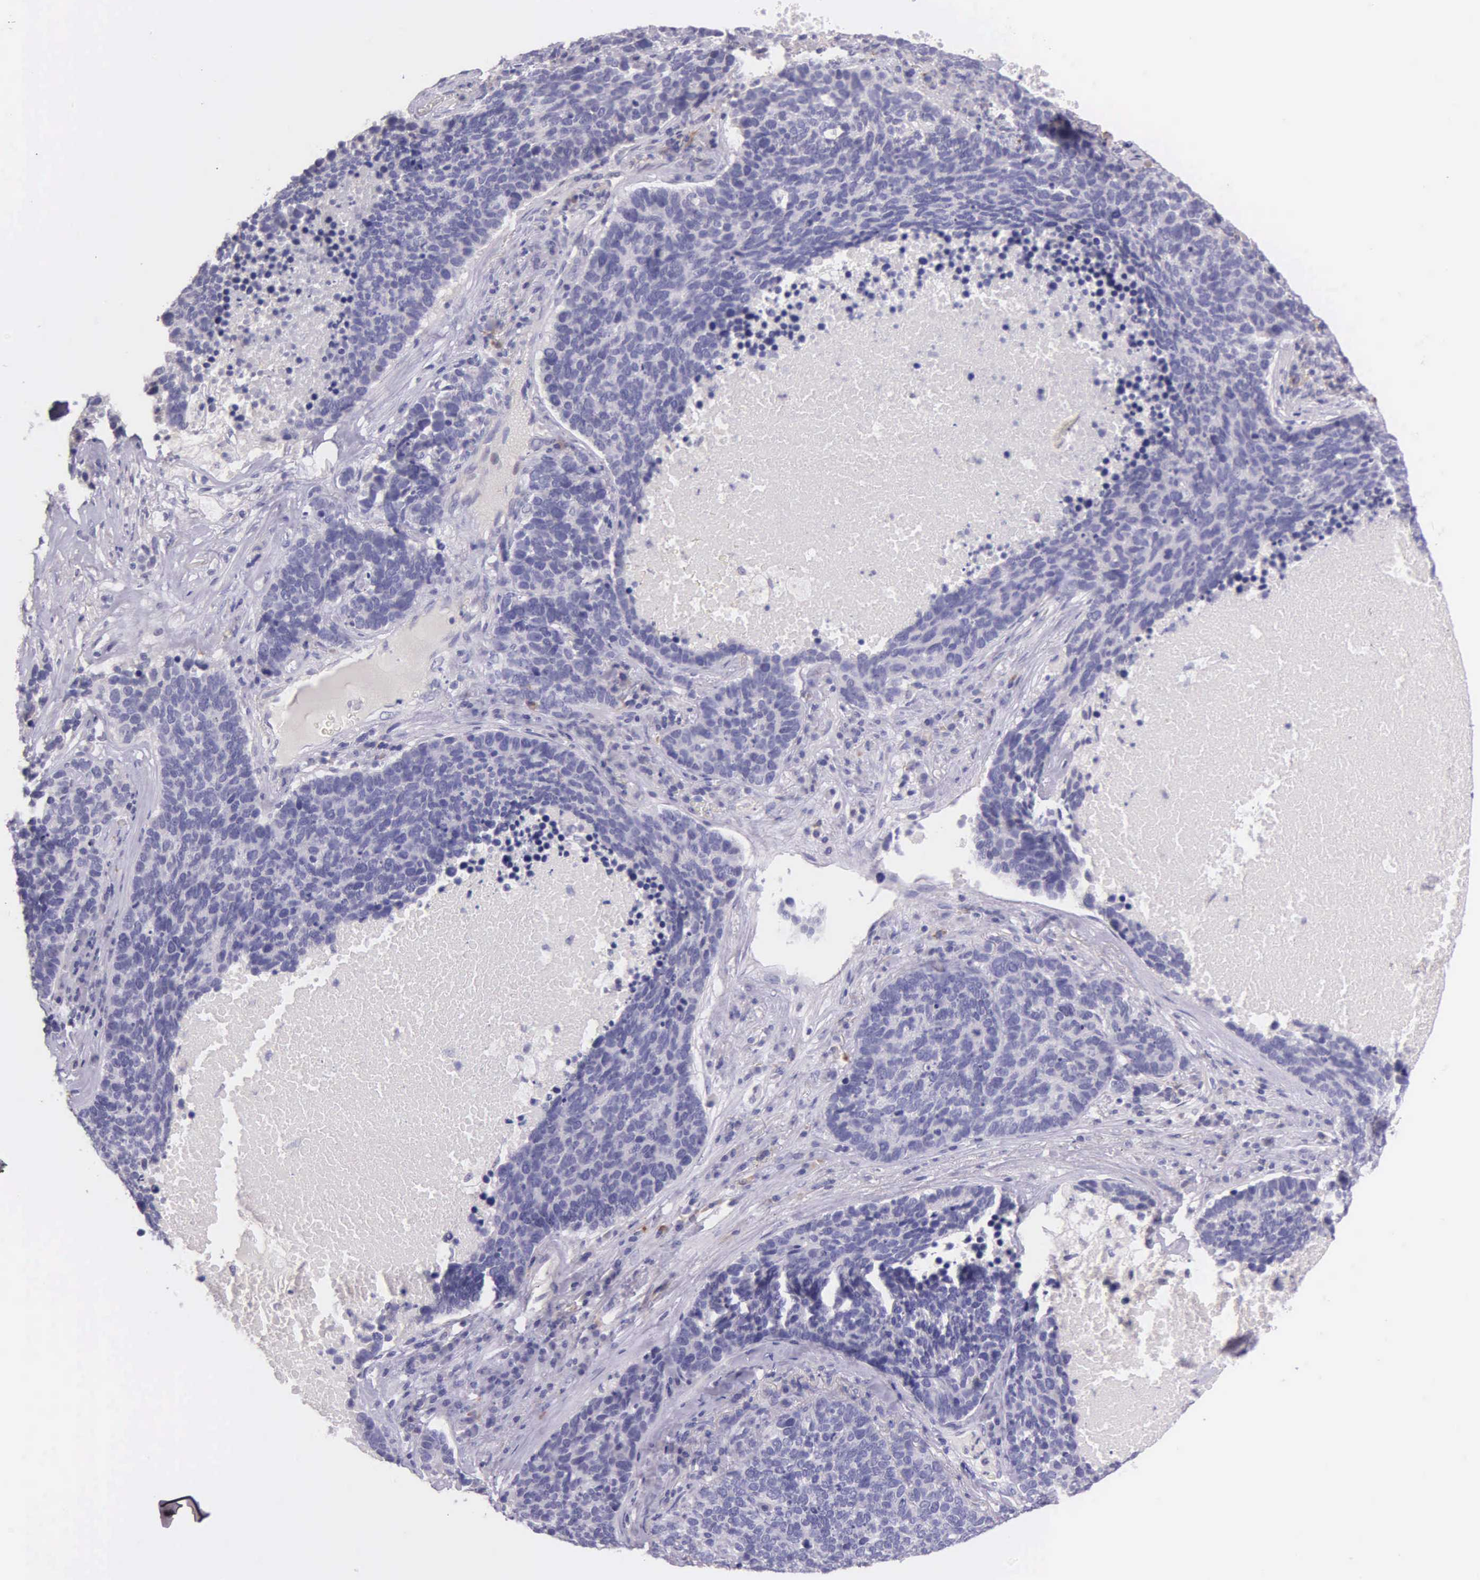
{"staining": {"intensity": "negative", "quantity": "none", "location": "none"}, "tissue": "lung cancer", "cell_type": "Tumor cells", "image_type": "cancer", "snomed": [{"axis": "morphology", "description": "Neoplasm, malignant, NOS"}, {"axis": "topography", "description": "Lung"}], "caption": "Tumor cells are negative for protein expression in human lung cancer.", "gene": "THSD7A", "patient": {"sex": "female", "age": 75}}